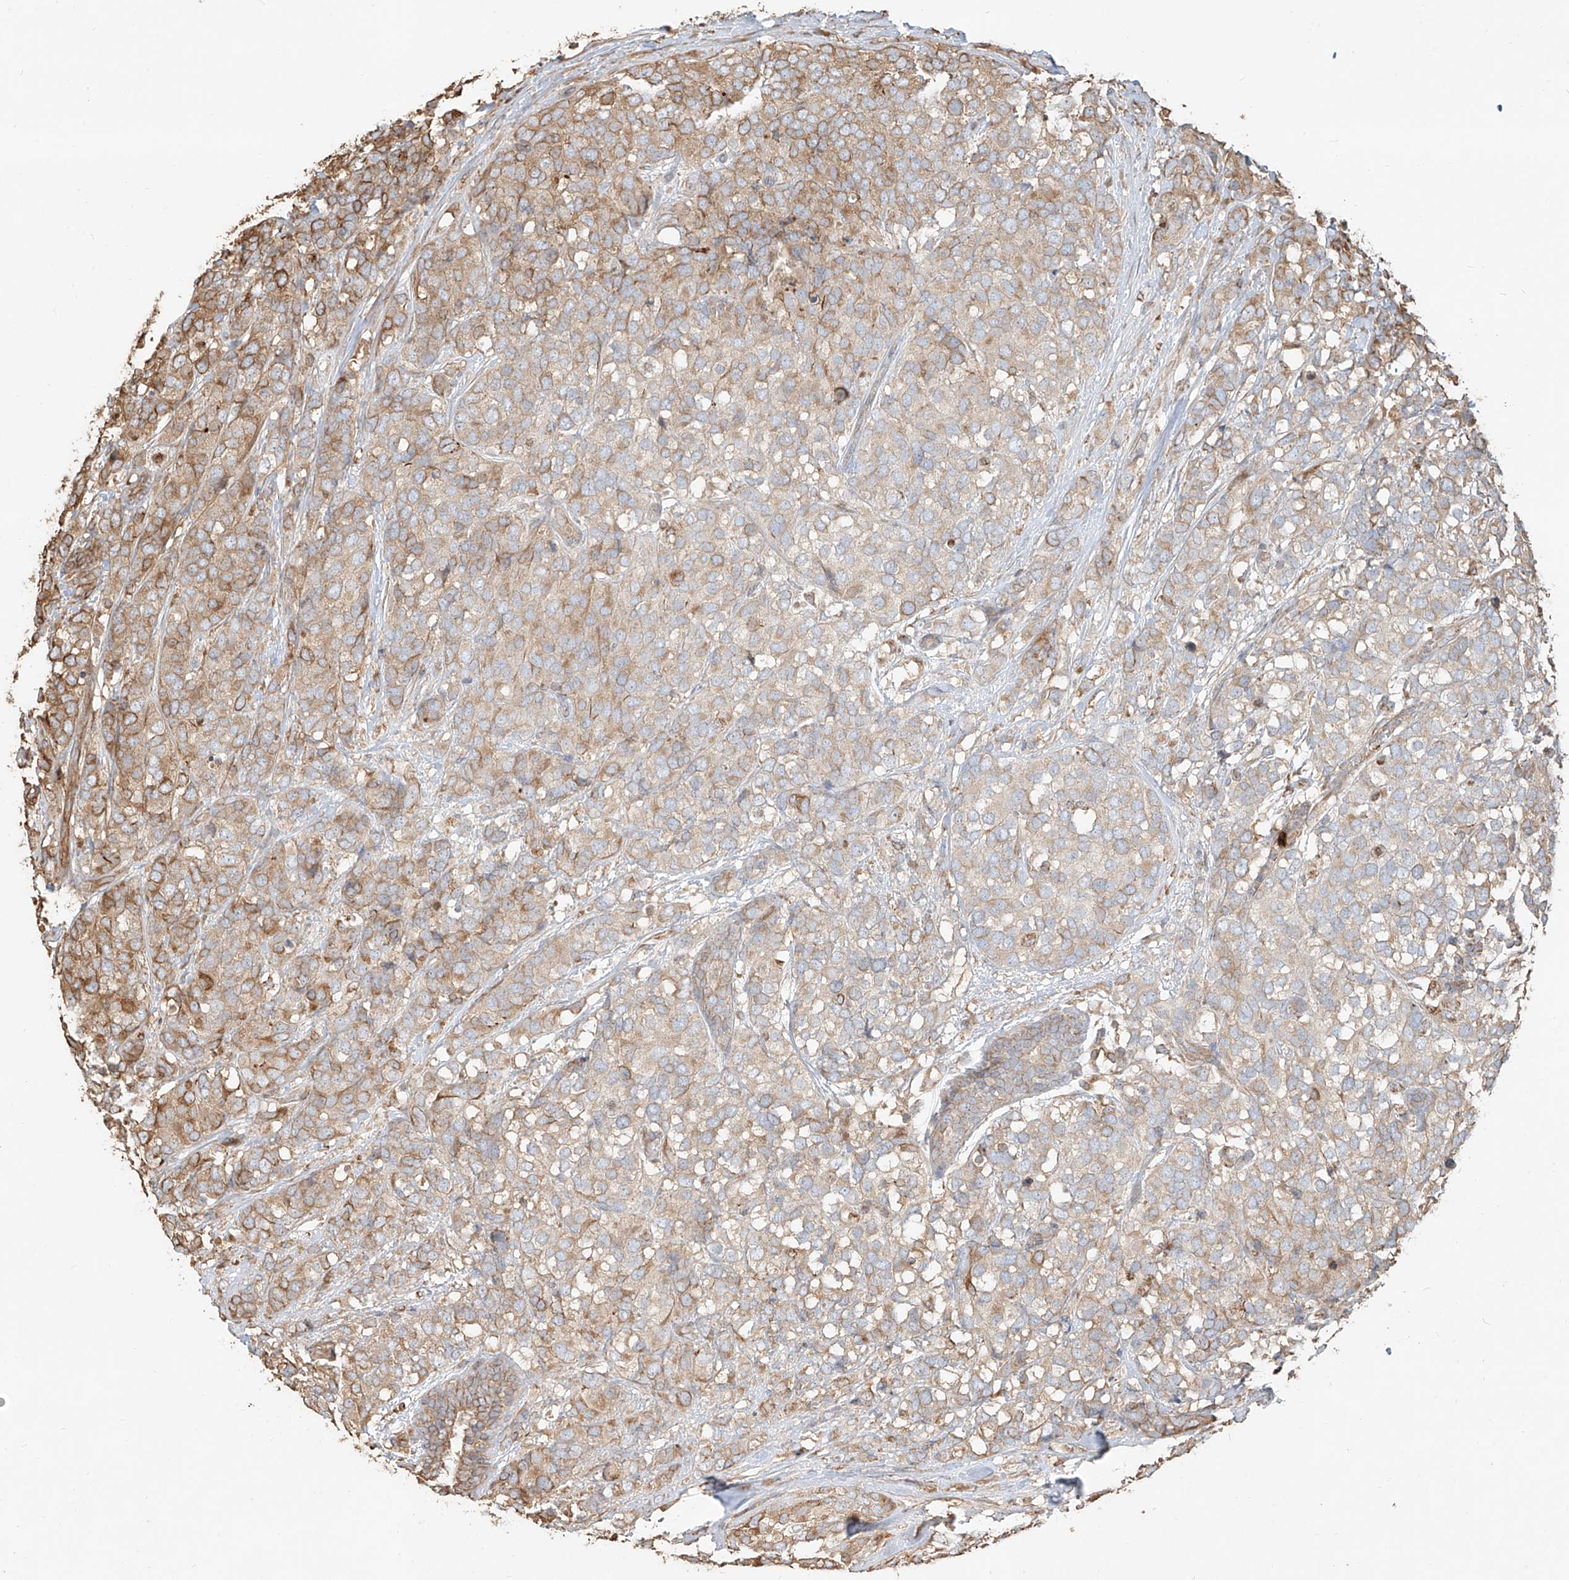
{"staining": {"intensity": "moderate", "quantity": "25%-75%", "location": "cytoplasmic/membranous"}, "tissue": "breast cancer", "cell_type": "Tumor cells", "image_type": "cancer", "snomed": [{"axis": "morphology", "description": "Lobular carcinoma"}, {"axis": "topography", "description": "Breast"}], "caption": "This is a photomicrograph of immunohistochemistry staining of lobular carcinoma (breast), which shows moderate staining in the cytoplasmic/membranous of tumor cells.", "gene": "EFNB1", "patient": {"sex": "female", "age": 59}}